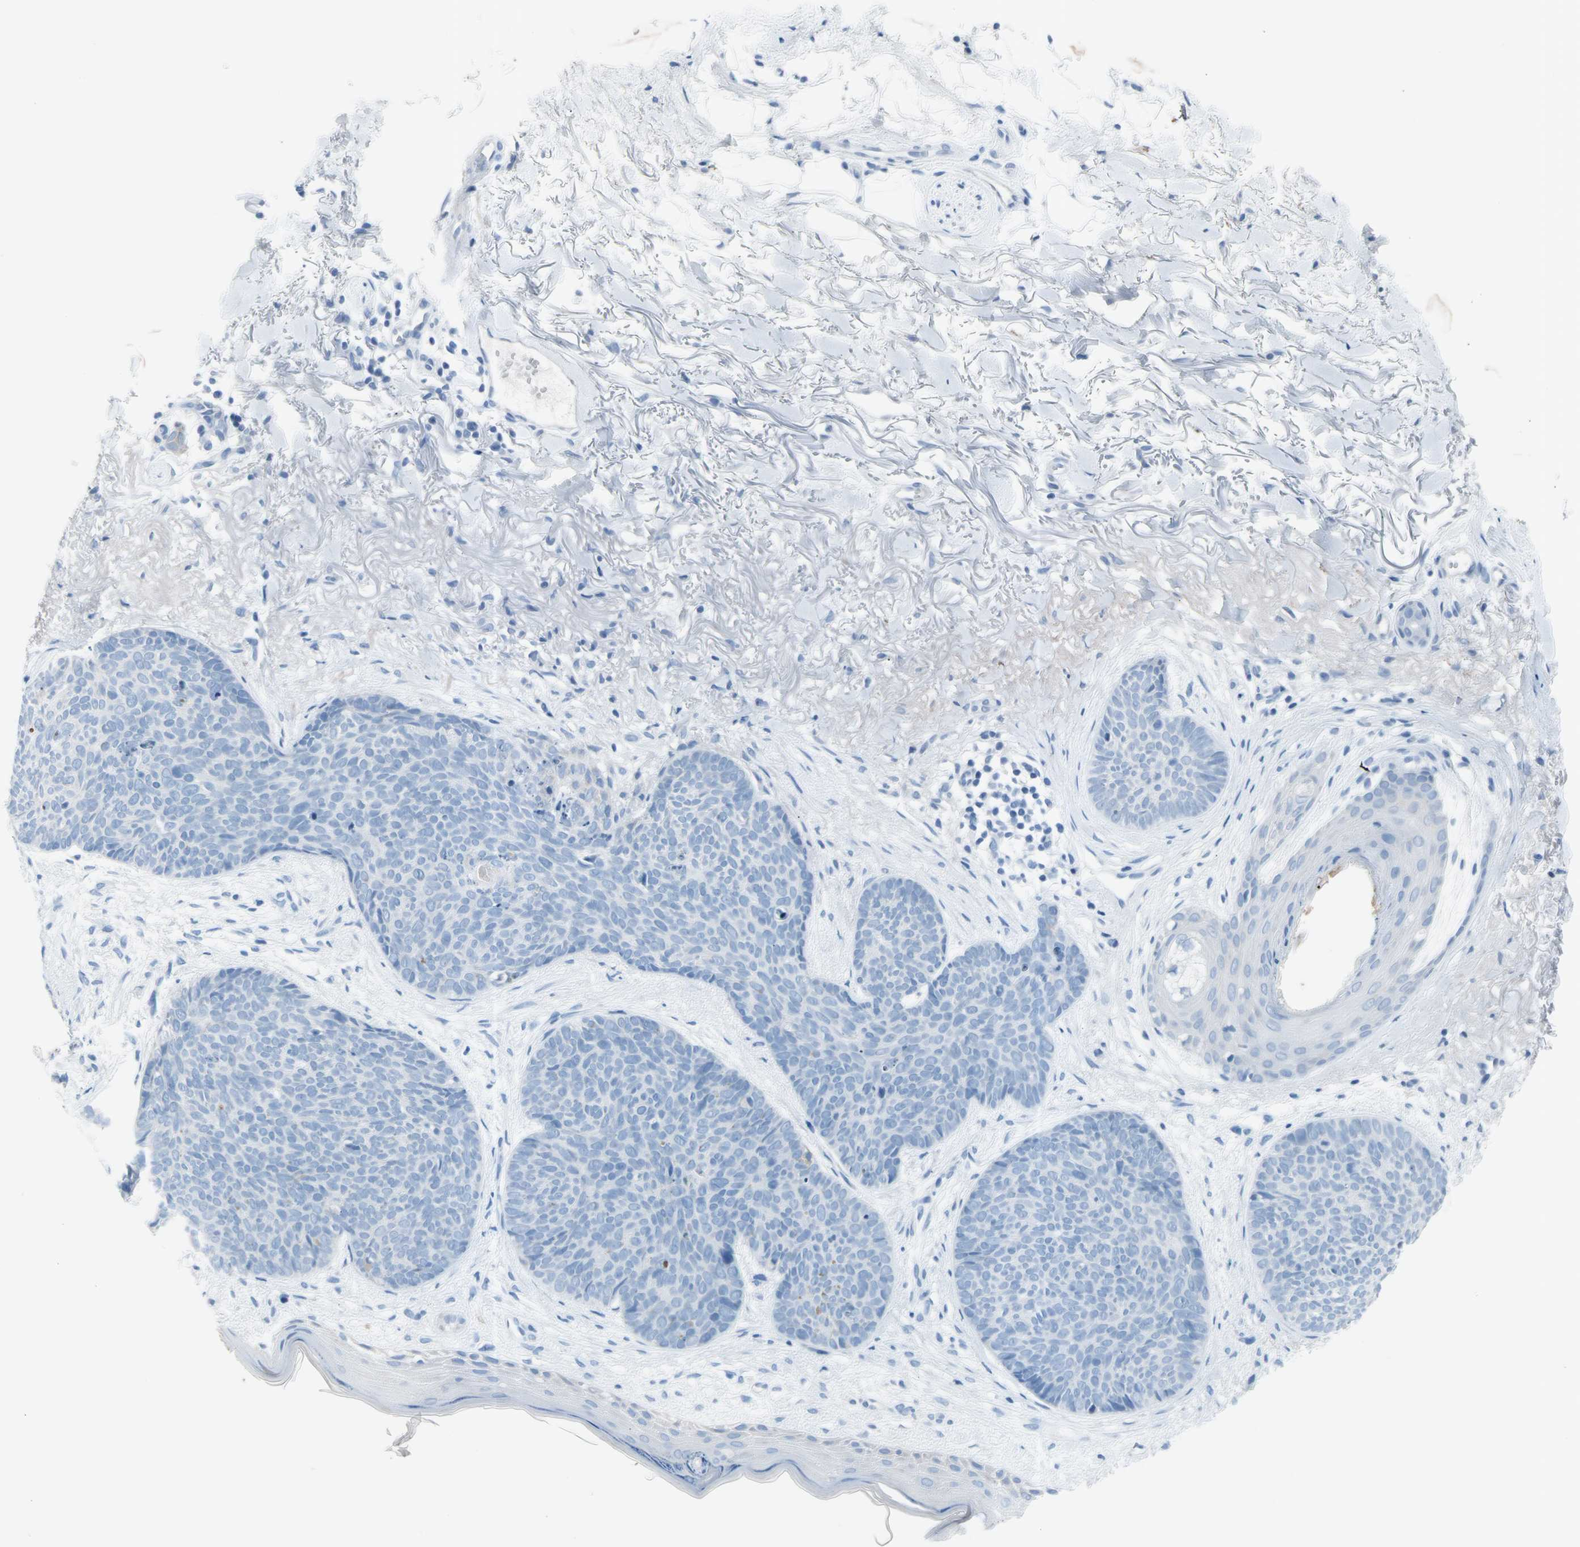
{"staining": {"intensity": "negative", "quantity": "none", "location": "none"}, "tissue": "skin cancer", "cell_type": "Tumor cells", "image_type": "cancer", "snomed": [{"axis": "morphology", "description": "Normal tissue, NOS"}, {"axis": "morphology", "description": "Basal cell carcinoma"}, {"axis": "topography", "description": "Skin"}], "caption": "This image is of skin basal cell carcinoma stained with IHC to label a protein in brown with the nuclei are counter-stained blue. There is no staining in tumor cells.", "gene": "TPO", "patient": {"sex": "female", "age": 70}}